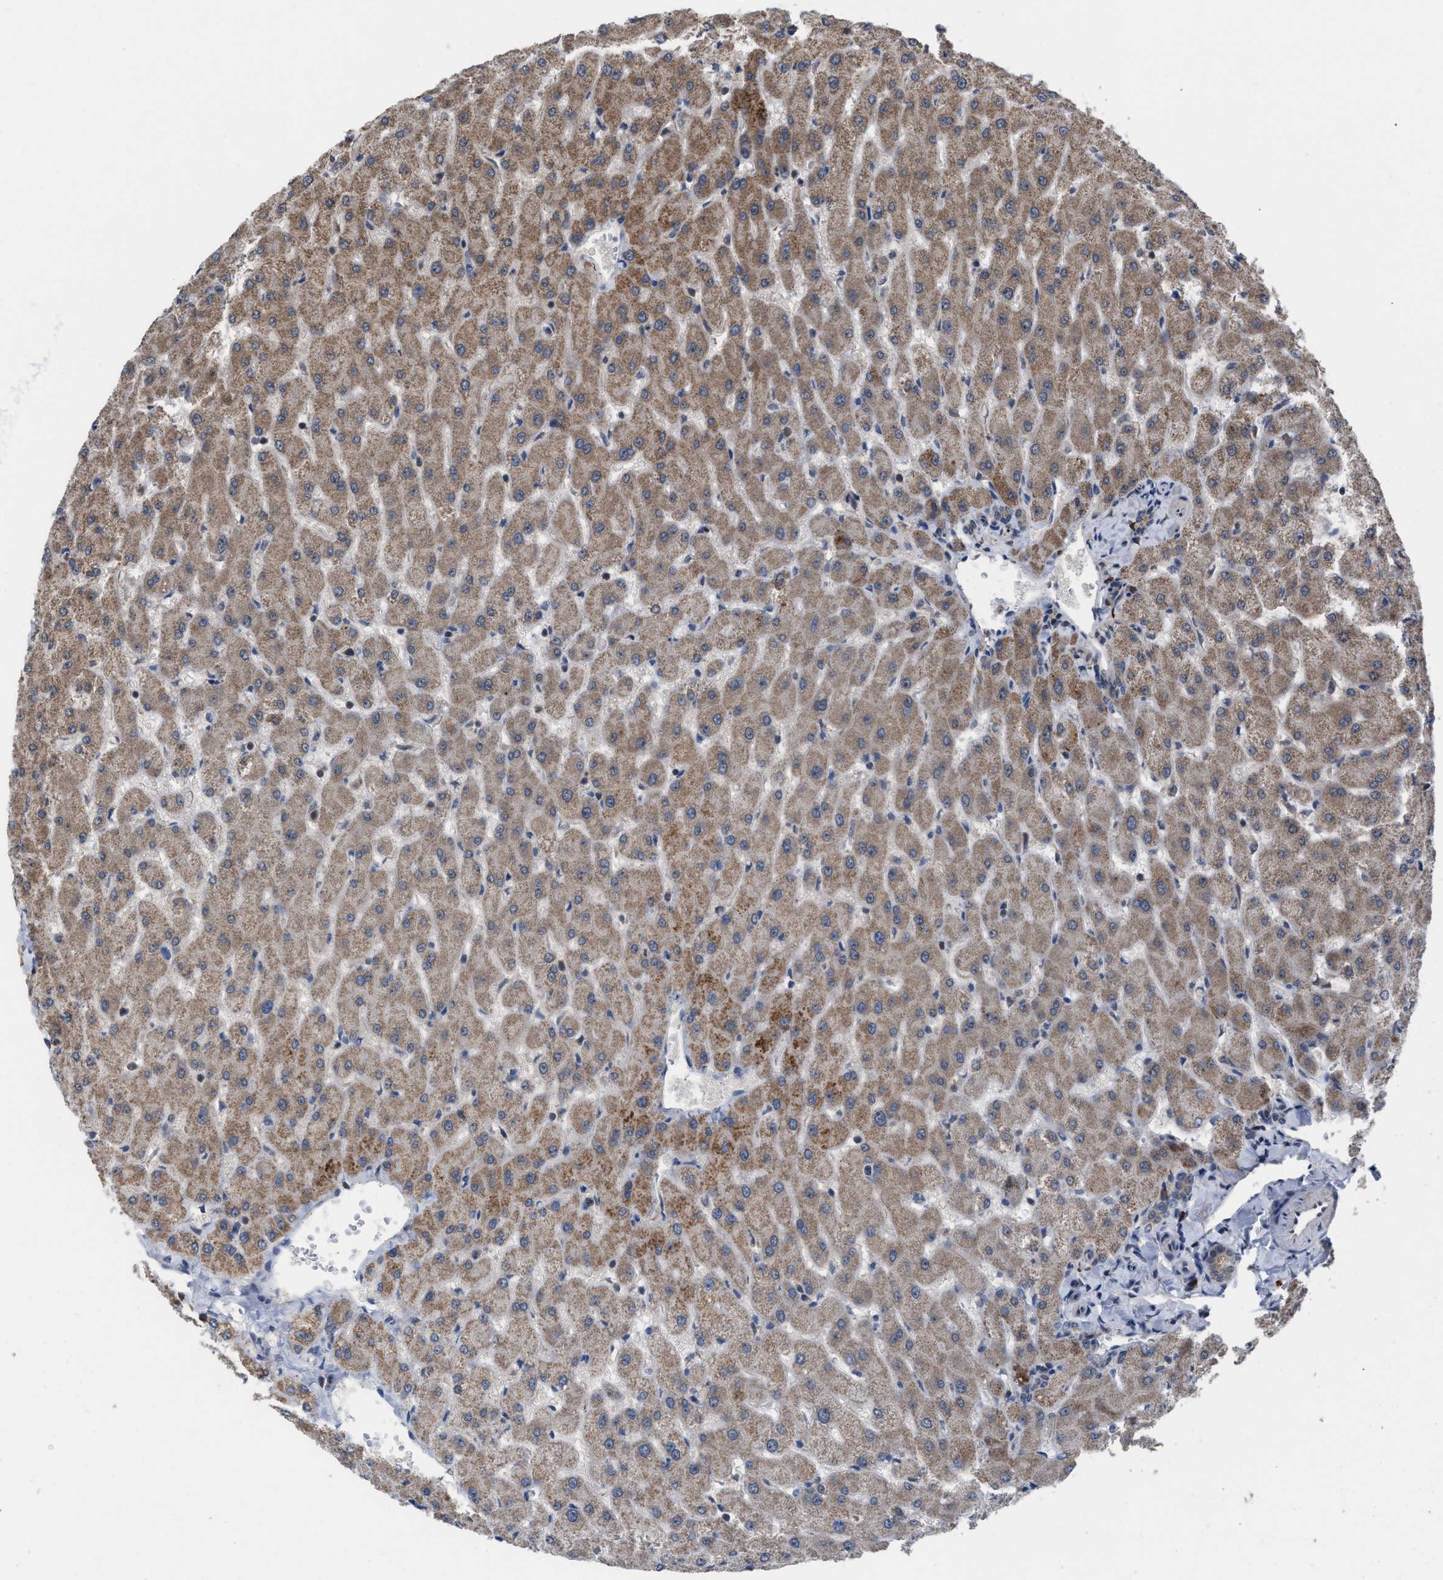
{"staining": {"intensity": "weak", "quantity": "25%-75%", "location": "cytoplasmic/membranous"}, "tissue": "liver", "cell_type": "Cholangiocytes", "image_type": "normal", "snomed": [{"axis": "morphology", "description": "Normal tissue, NOS"}, {"axis": "topography", "description": "Liver"}], "caption": "Liver stained with DAB immunohistochemistry (IHC) reveals low levels of weak cytoplasmic/membranous expression in about 25%-75% of cholangiocytes.", "gene": "C9orf78", "patient": {"sex": "female", "age": 63}}